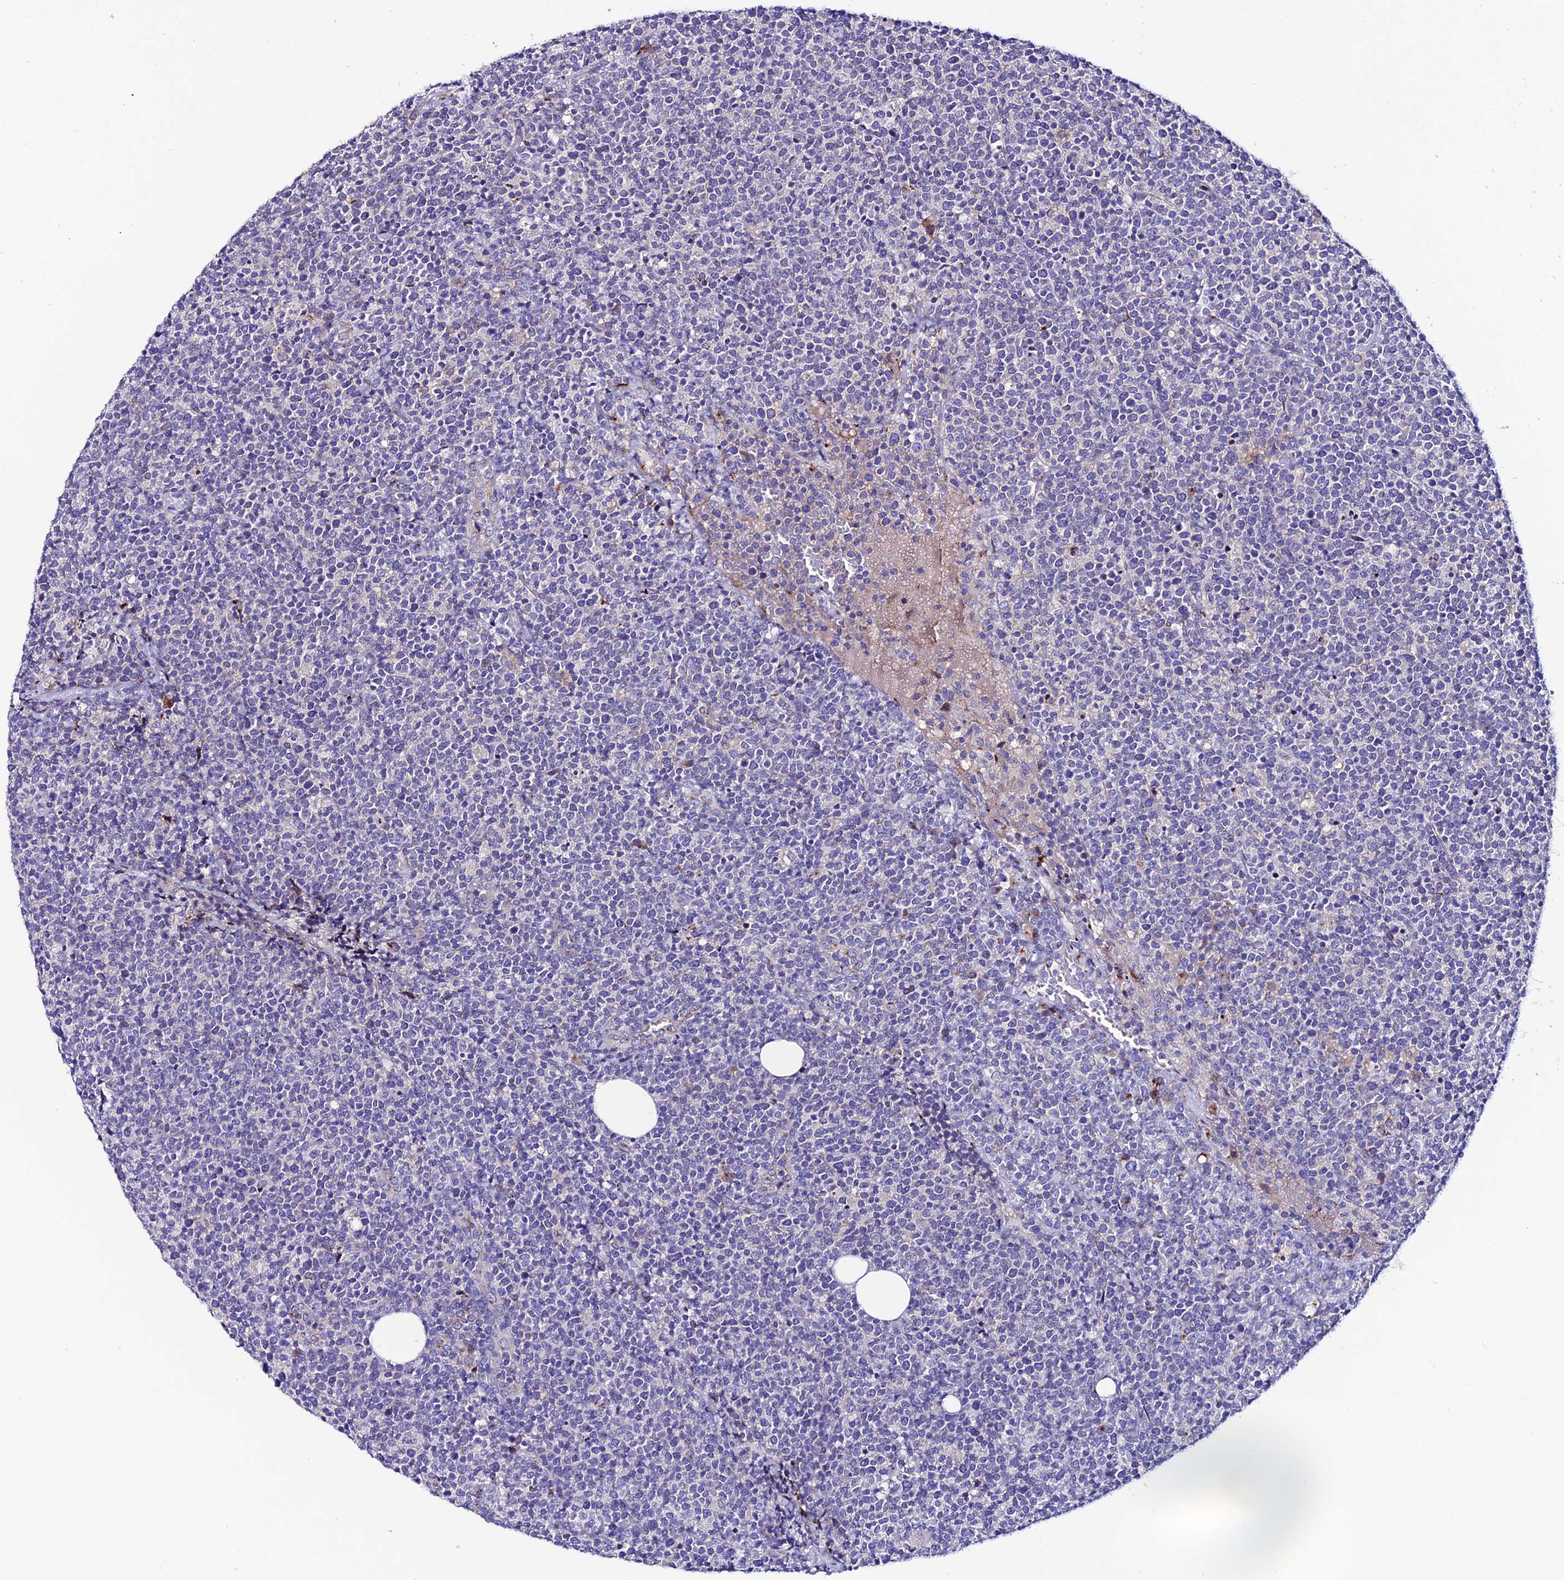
{"staining": {"intensity": "negative", "quantity": "none", "location": "none"}, "tissue": "lymphoma", "cell_type": "Tumor cells", "image_type": "cancer", "snomed": [{"axis": "morphology", "description": "Malignant lymphoma, non-Hodgkin's type, High grade"}, {"axis": "topography", "description": "Lymph node"}], "caption": "IHC of human lymphoma demonstrates no staining in tumor cells.", "gene": "OR51Q1", "patient": {"sex": "male", "age": 61}}